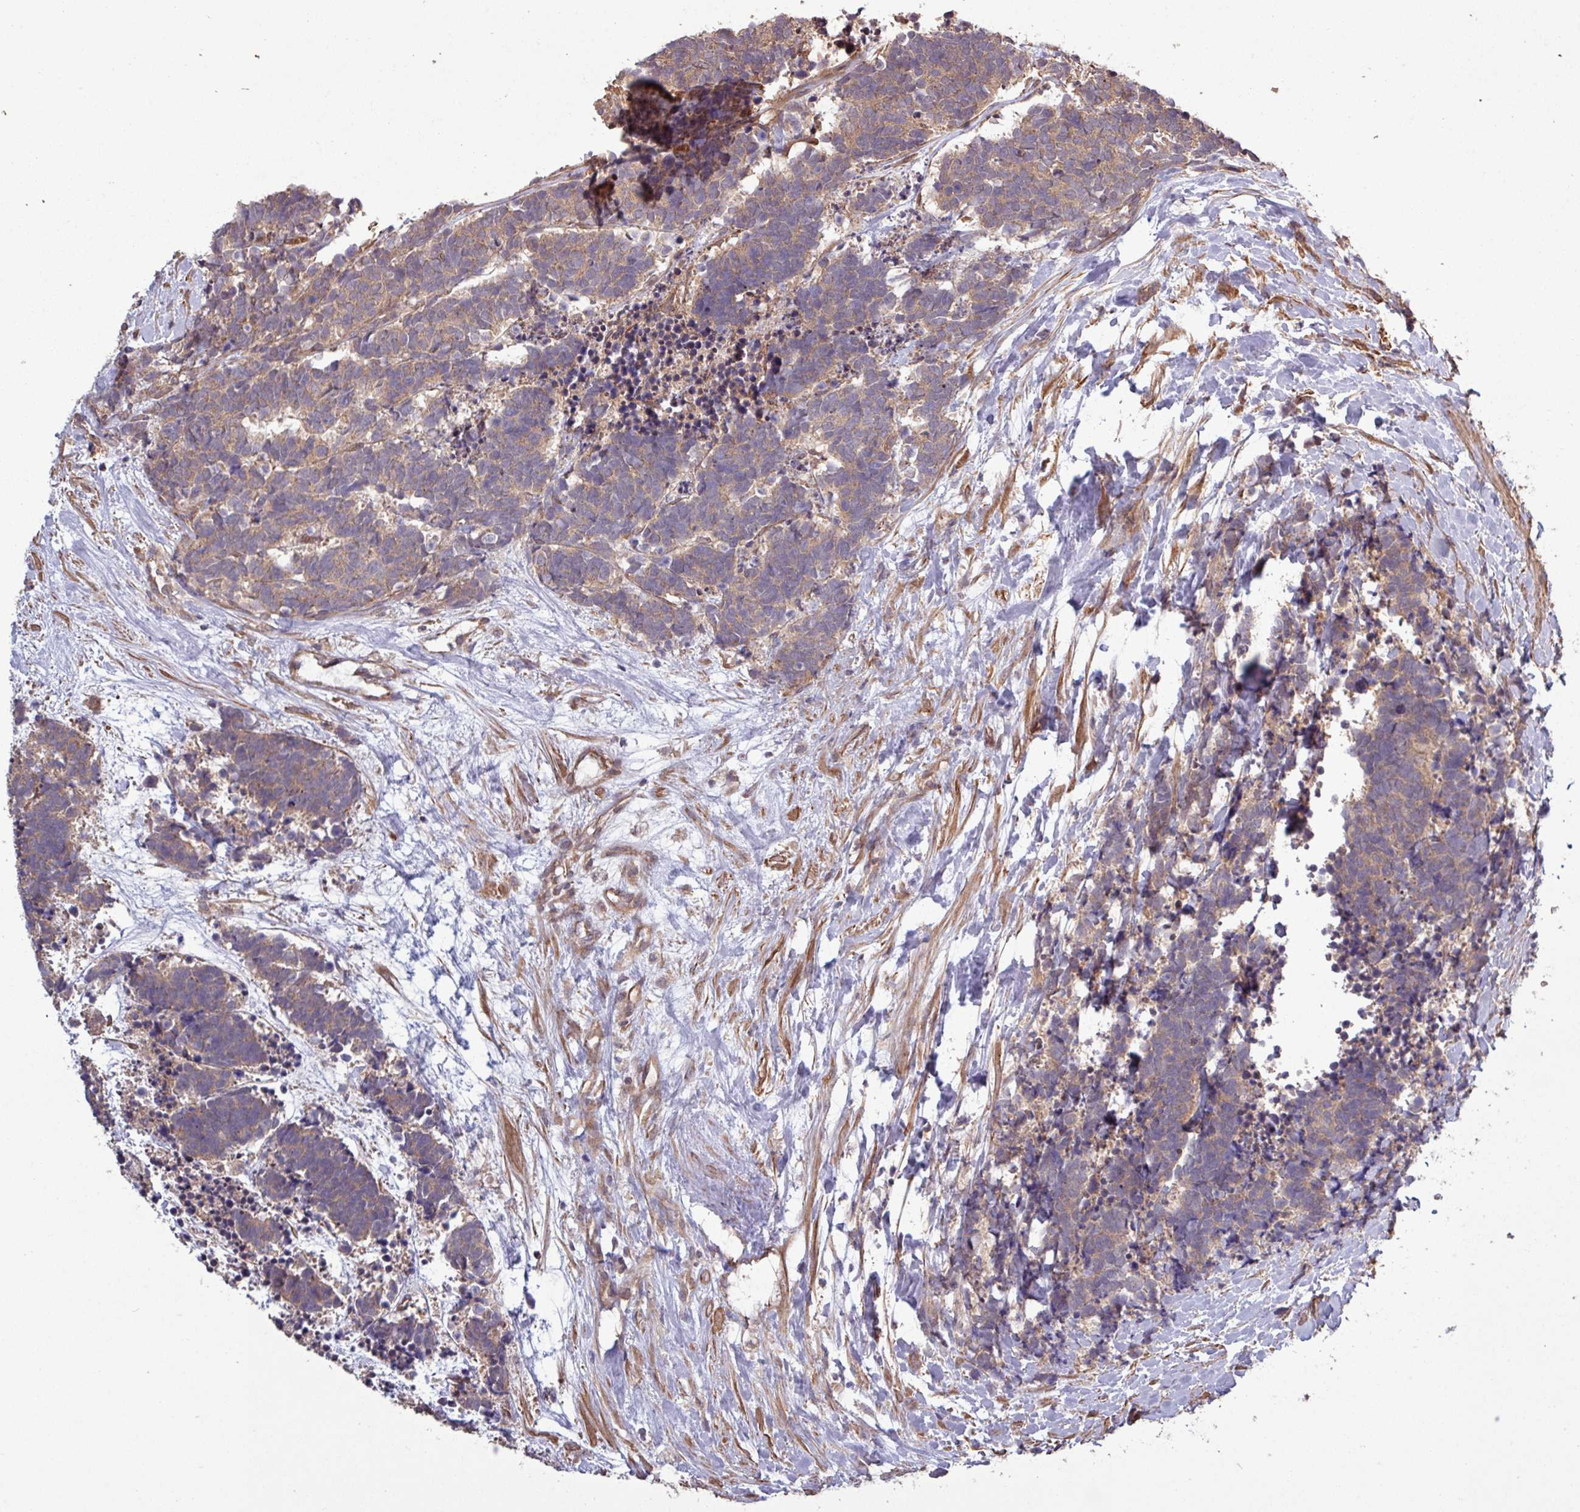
{"staining": {"intensity": "weak", "quantity": ">75%", "location": "cytoplasmic/membranous"}, "tissue": "carcinoid", "cell_type": "Tumor cells", "image_type": "cancer", "snomed": [{"axis": "morphology", "description": "Carcinoma, NOS"}, {"axis": "morphology", "description": "Carcinoid, malignant, NOS"}, {"axis": "topography", "description": "Prostate"}], "caption": "Human carcinoma stained with a protein marker demonstrates weak staining in tumor cells.", "gene": "TRABD2A", "patient": {"sex": "male", "age": 57}}